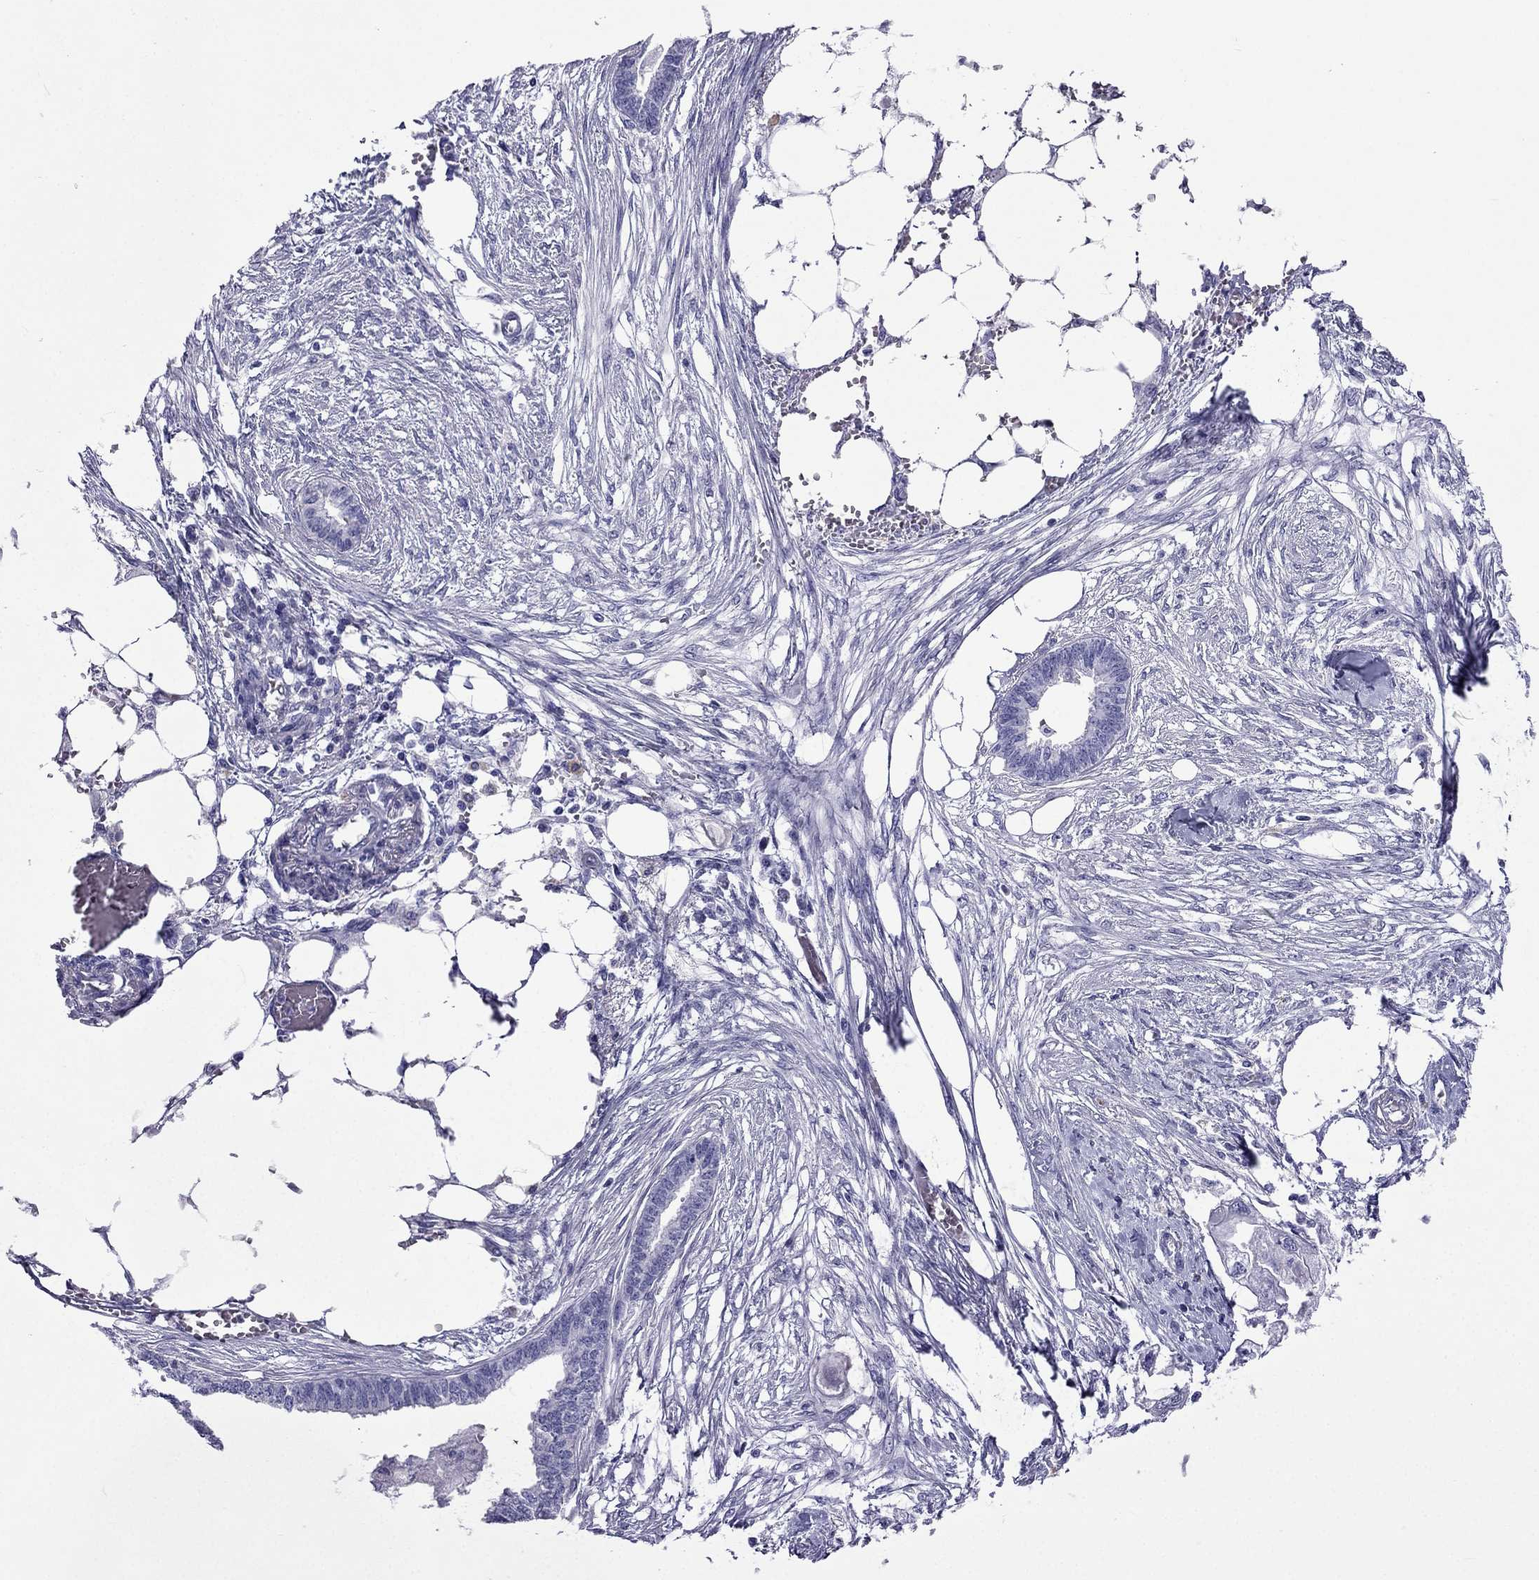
{"staining": {"intensity": "negative", "quantity": "none", "location": "none"}, "tissue": "endometrial cancer", "cell_type": "Tumor cells", "image_type": "cancer", "snomed": [{"axis": "morphology", "description": "Adenocarcinoma, NOS"}, {"axis": "morphology", "description": "Adenocarcinoma, metastatic, NOS"}, {"axis": "topography", "description": "Adipose tissue"}, {"axis": "topography", "description": "Endometrium"}], "caption": "Image shows no significant protein positivity in tumor cells of endometrial cancer (metastatic adenocarcinoma).", "gene": "ARR3", "patient": {"sex": "female", "age": 67}}